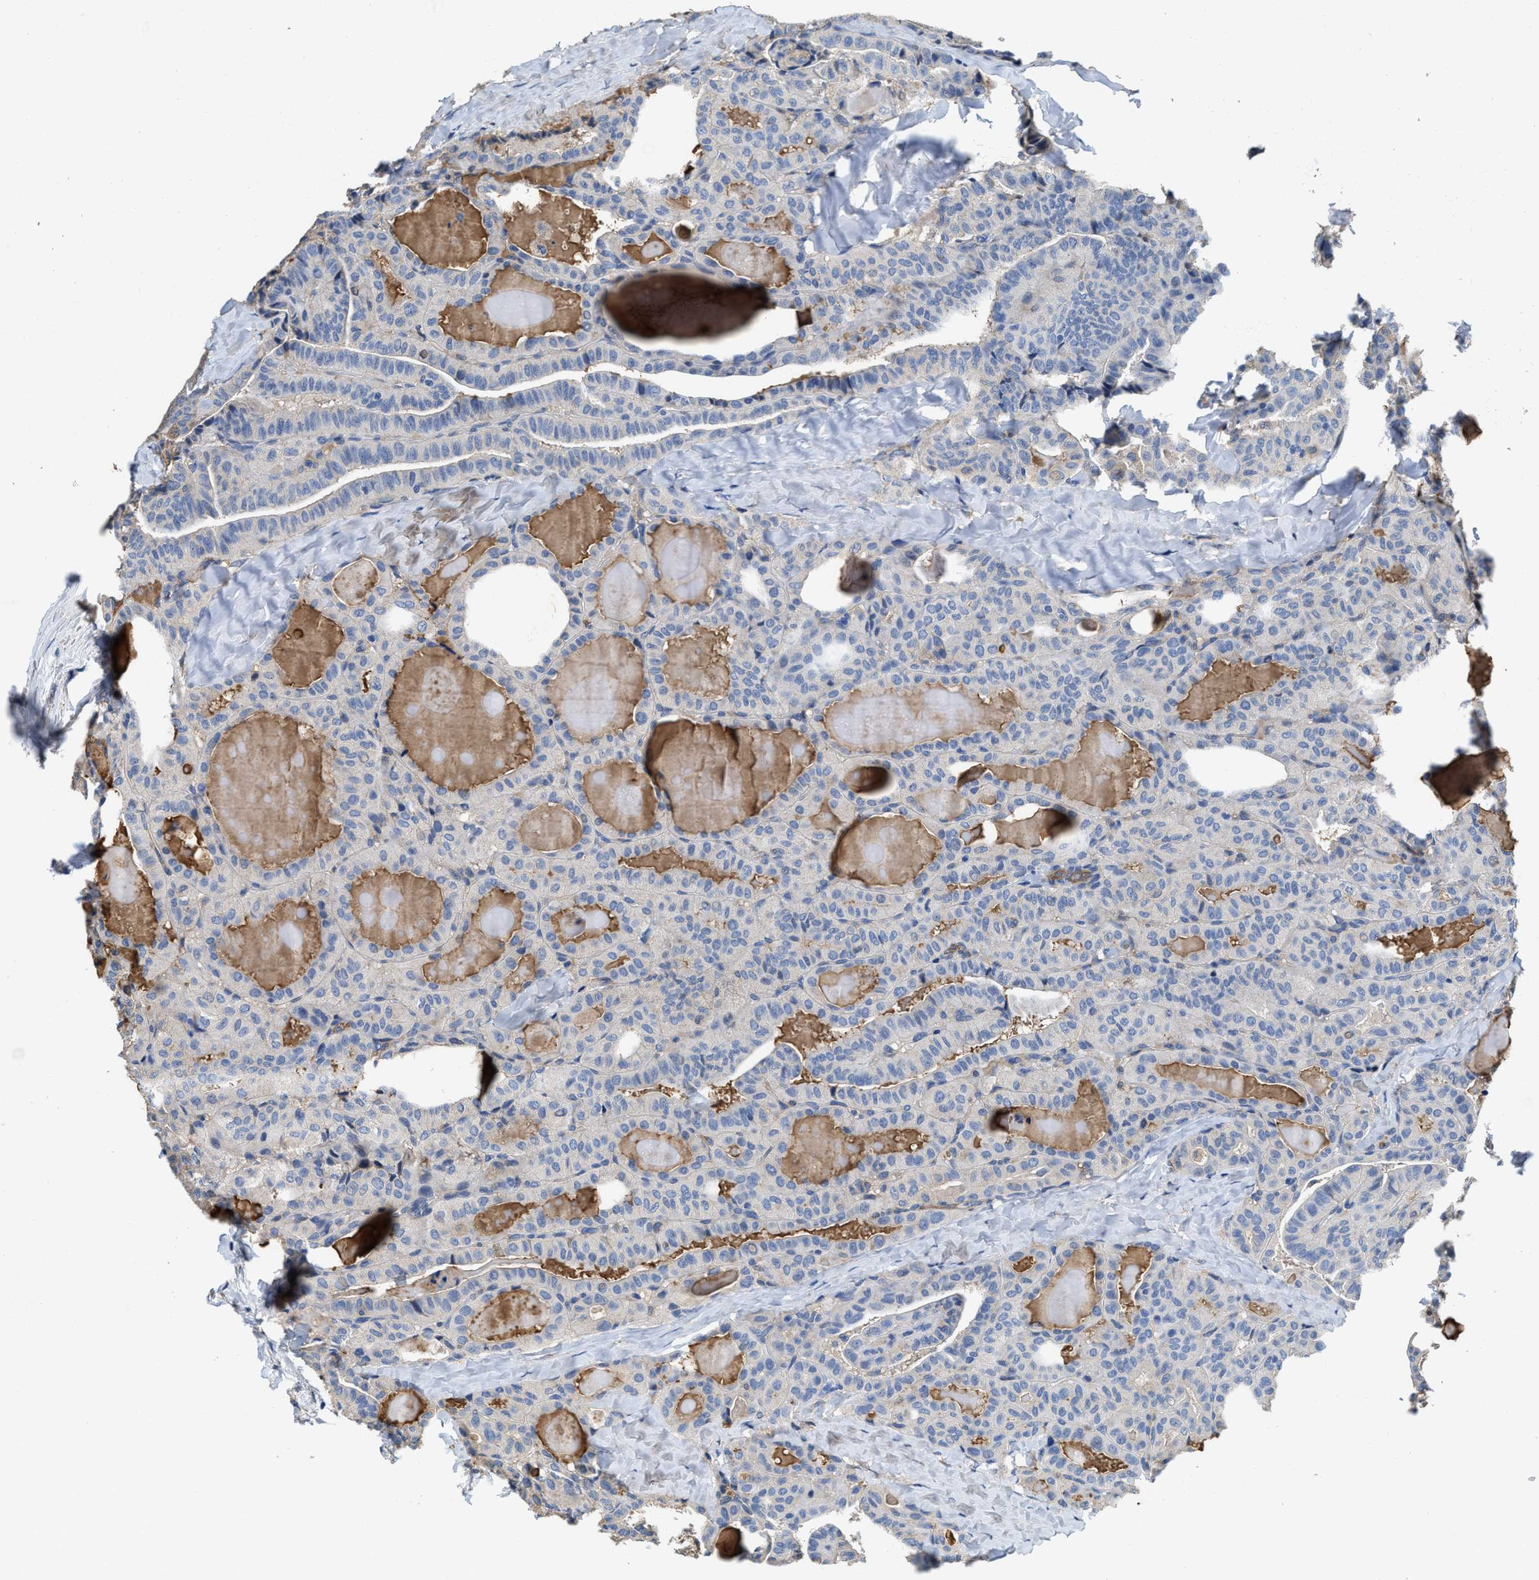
{"staining": {"intensity": "negative", "quantity": "none", "location": "none"}, "tissue": "thyroid cancer", "cell_type": "Tumor cells", "image_type": "cancer", "snomed": [{"axis": "morphology", "description": "Papillary adenocarcinoma, NOS"}, {"axis": "topography", "description": "Thyroid gland"}], "caption": "An immunohistochemistry (IHC) image of thyroid cancer is shown. There is no staining in tumor cells of thyroid cancer. (Immunohistochemistry (ihc), brightfield microscopy, high magnification).", "gene": "PEG10", "patient": {"sex": "male", "age": 77}}